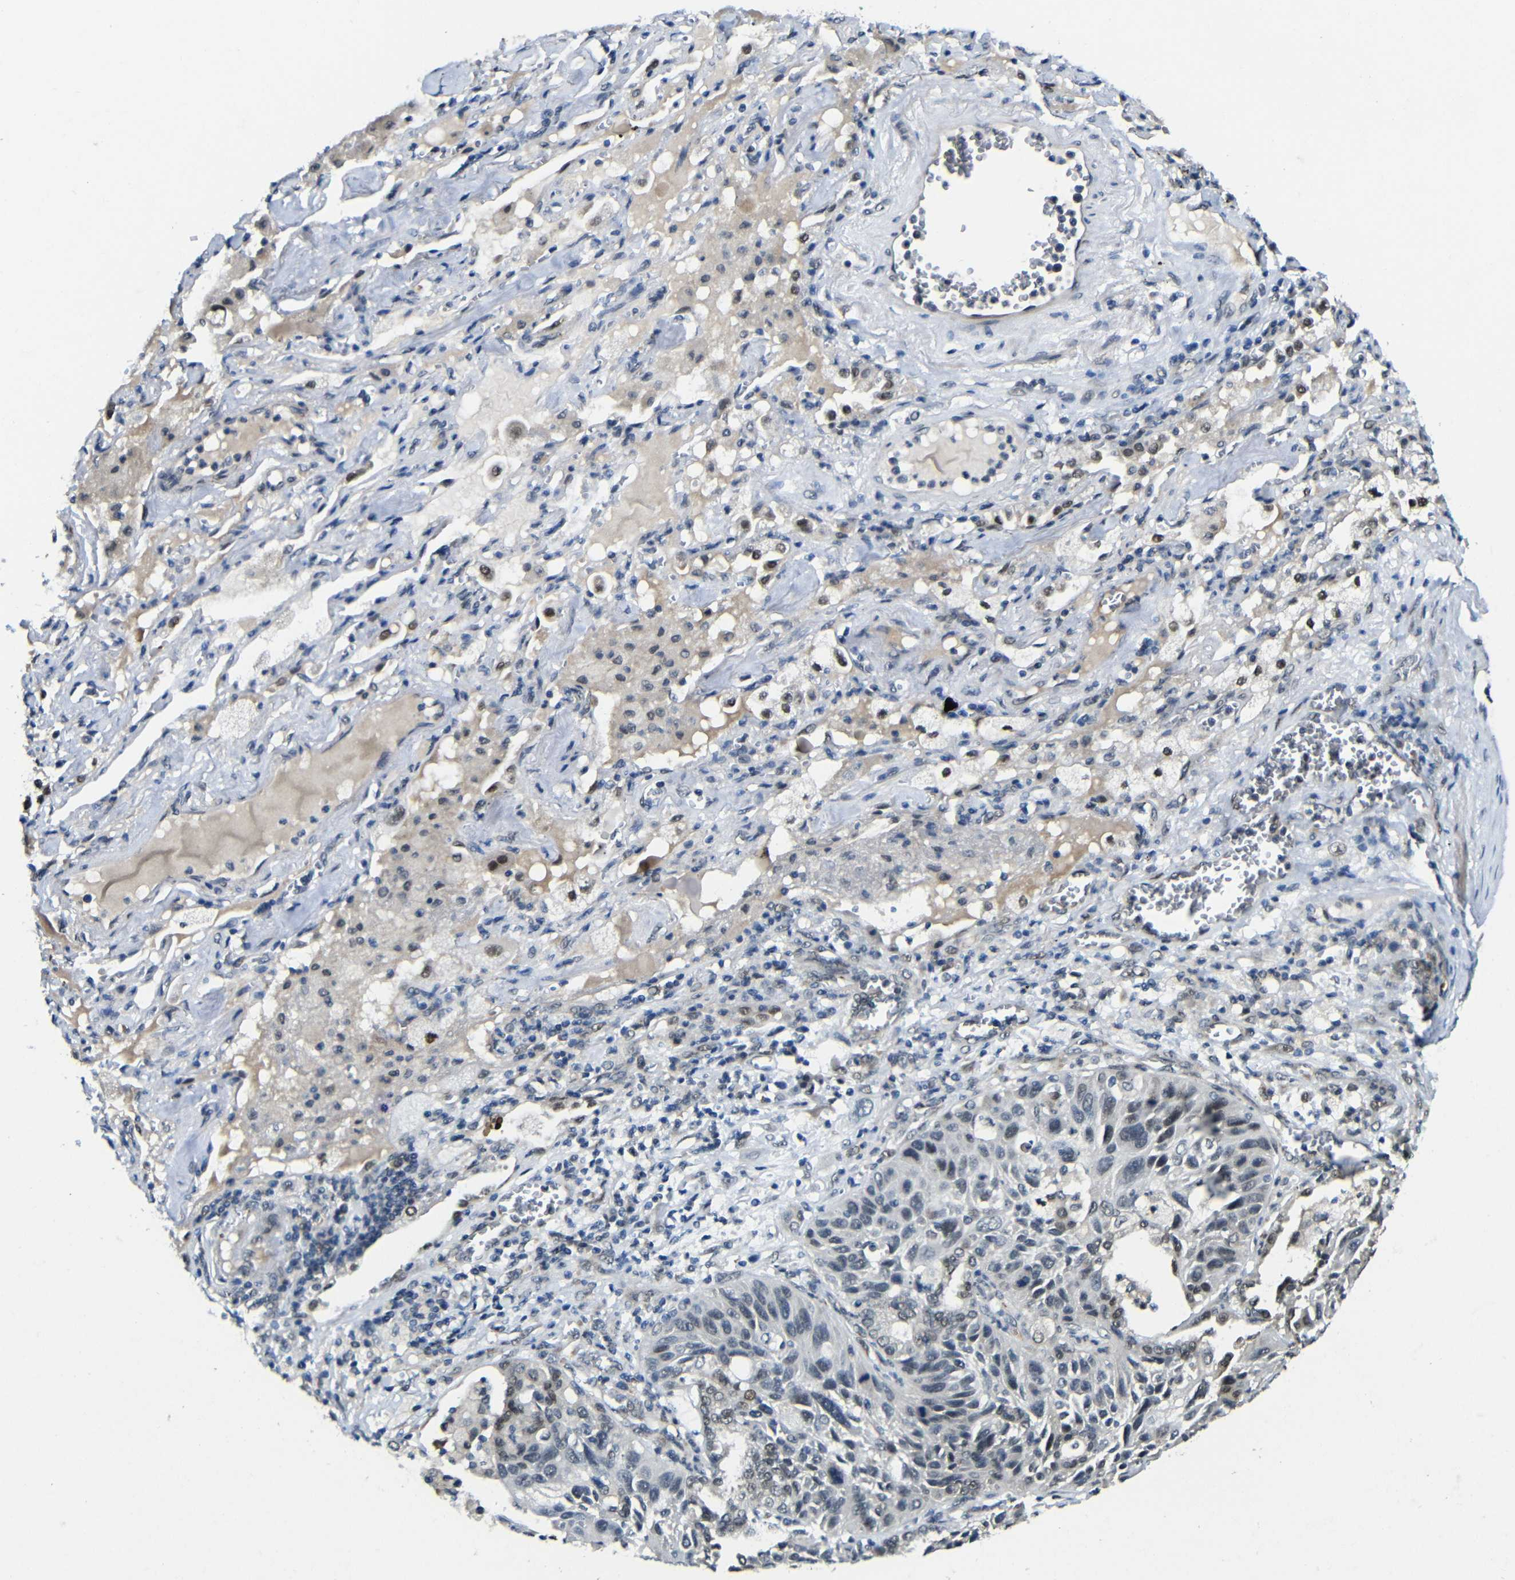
{"staining": {"intensity": "negative", "quantity": "none", "location": "none"}, "tissue": "lung cancer", "cell_type": "Tumor cells", "image_type": "cancer", "snomed": [{"axis": "morphology", "description": "Squamous cell carcinoma, NOS"}, {"axis": "topography", "description": "Lung"}], "caption": "Tumor cells are negative for brown protein staining in squamous cell carcinoma (lung).", "gene": "FAM172A", "patient": {"sex": "female", "age": 76}}